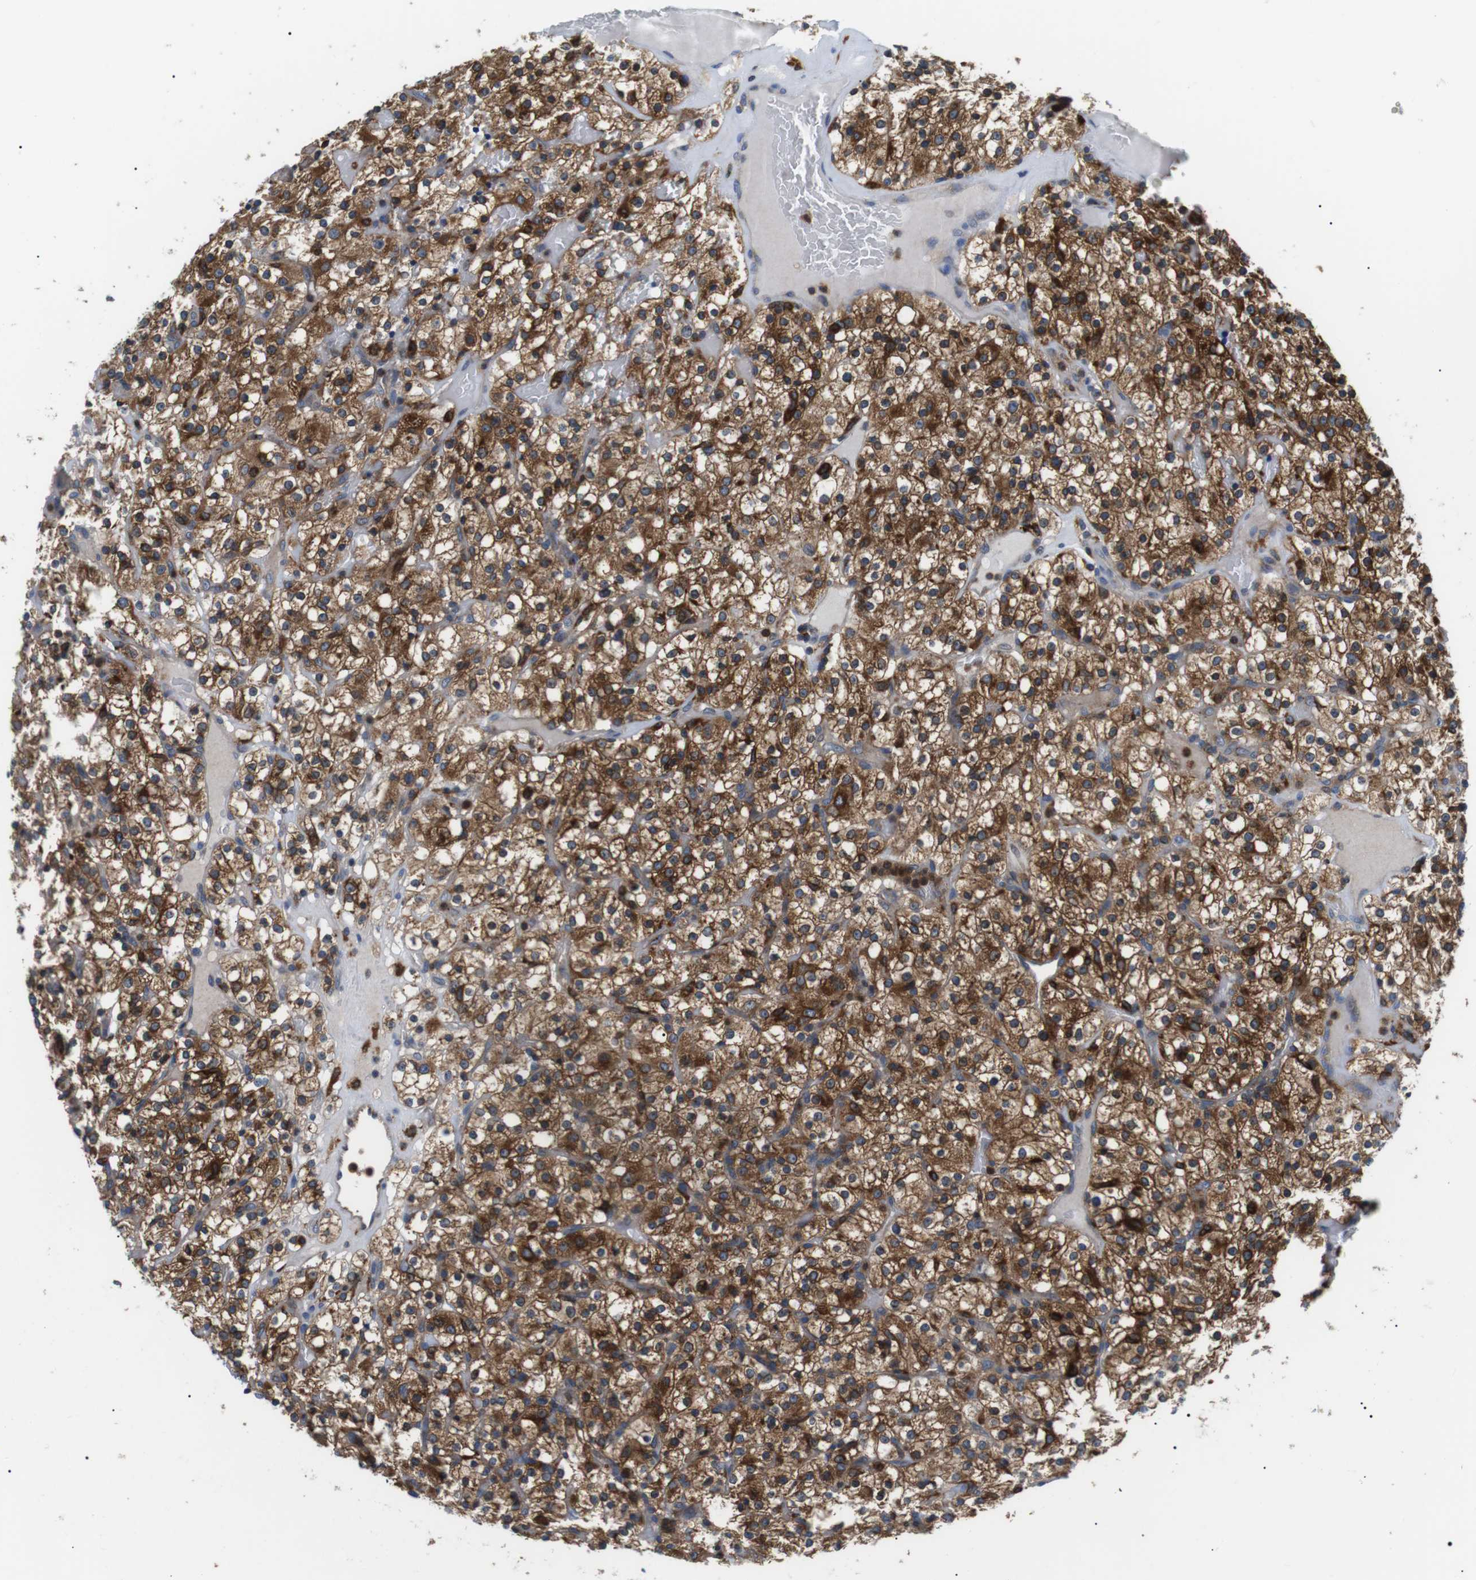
{"staining": {"intensity": "strong", "quantity": ">75%", "location": "cytoplasmic/membranous"}, "tissue": "renal cancer", "cell_type": "Tumor cells", "image_type": "cancer", "snomed": [{"axis": "morphology", "description": "Normal tissue, NOS"}, {"axis": "morphology", "description": "Adenocarcinoma, NOS"}, {"axis": "topography", "description": "Kidney"}], "caption": "A micrograph showing strong cytoplasmic/membranous expression in approximately >75% of tumor cells in adenocarcinoma (renal), as visualized by brown immunohistochemical staining.", "gene": "RAB9A", "patient": {"sex": "female", "age": 72}}